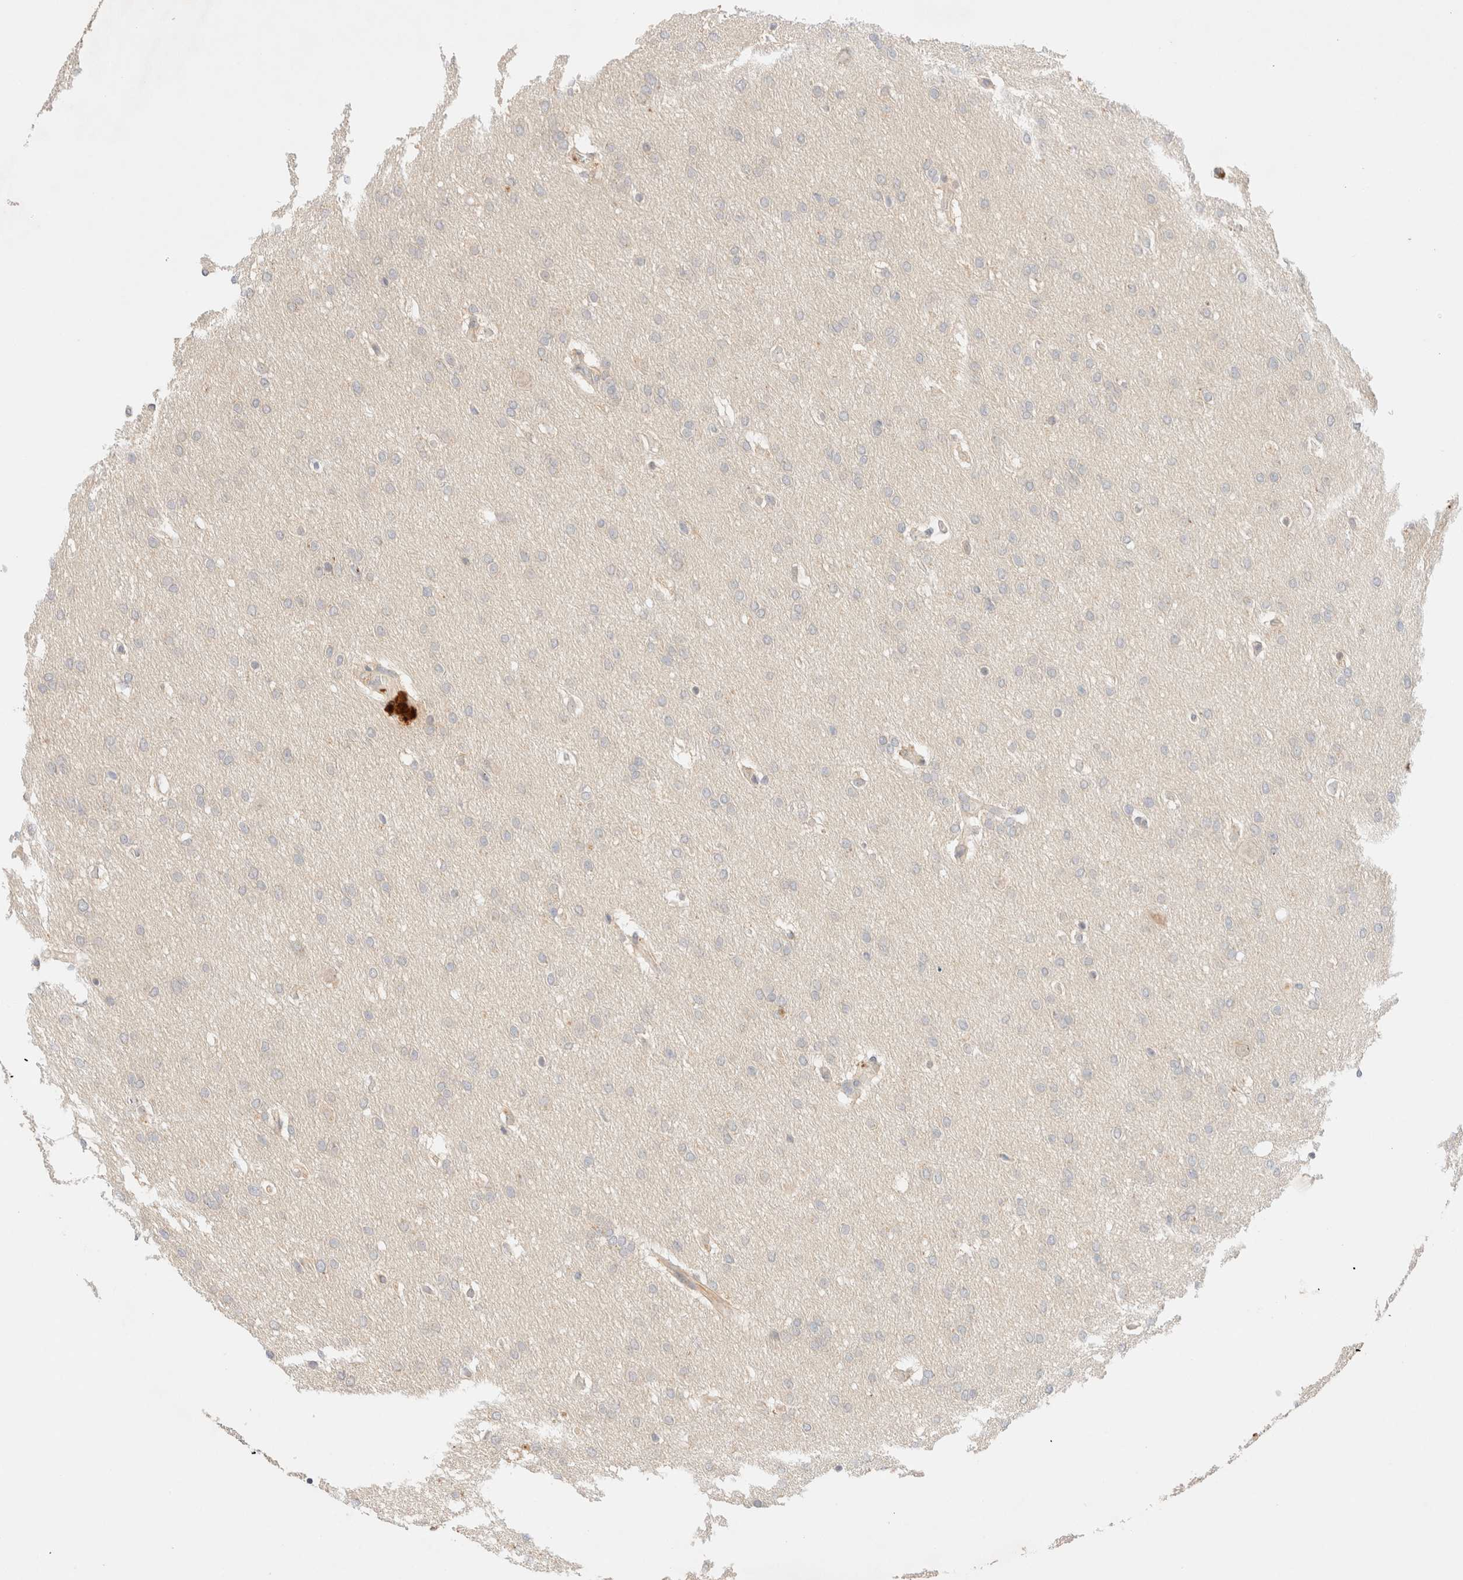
{"staining": {"intensity": "negative", "quantity": "none", "location": "none"}, "tissue": "glioma", "cell_type": "Tumor cells", "image_type": "cancer", "snomed": [{"axis": "morphology", "description": "Glioma, malignant, Low grade"}, {"axis": "topography", "description": "Brain"}], "caption": "High magnification brightfield microscopy of glioma stained with DAB (3,3'-diaminobenzidine) (brown) and counterstained with hematoxylin (blue): tumor cells show no significant staining. The staining is performed using DAB brown chromogen with nuclei counter-stained in using hematoxylin.", "gene": "SARM1", "patient": {"sex": "female", "age": 37}}